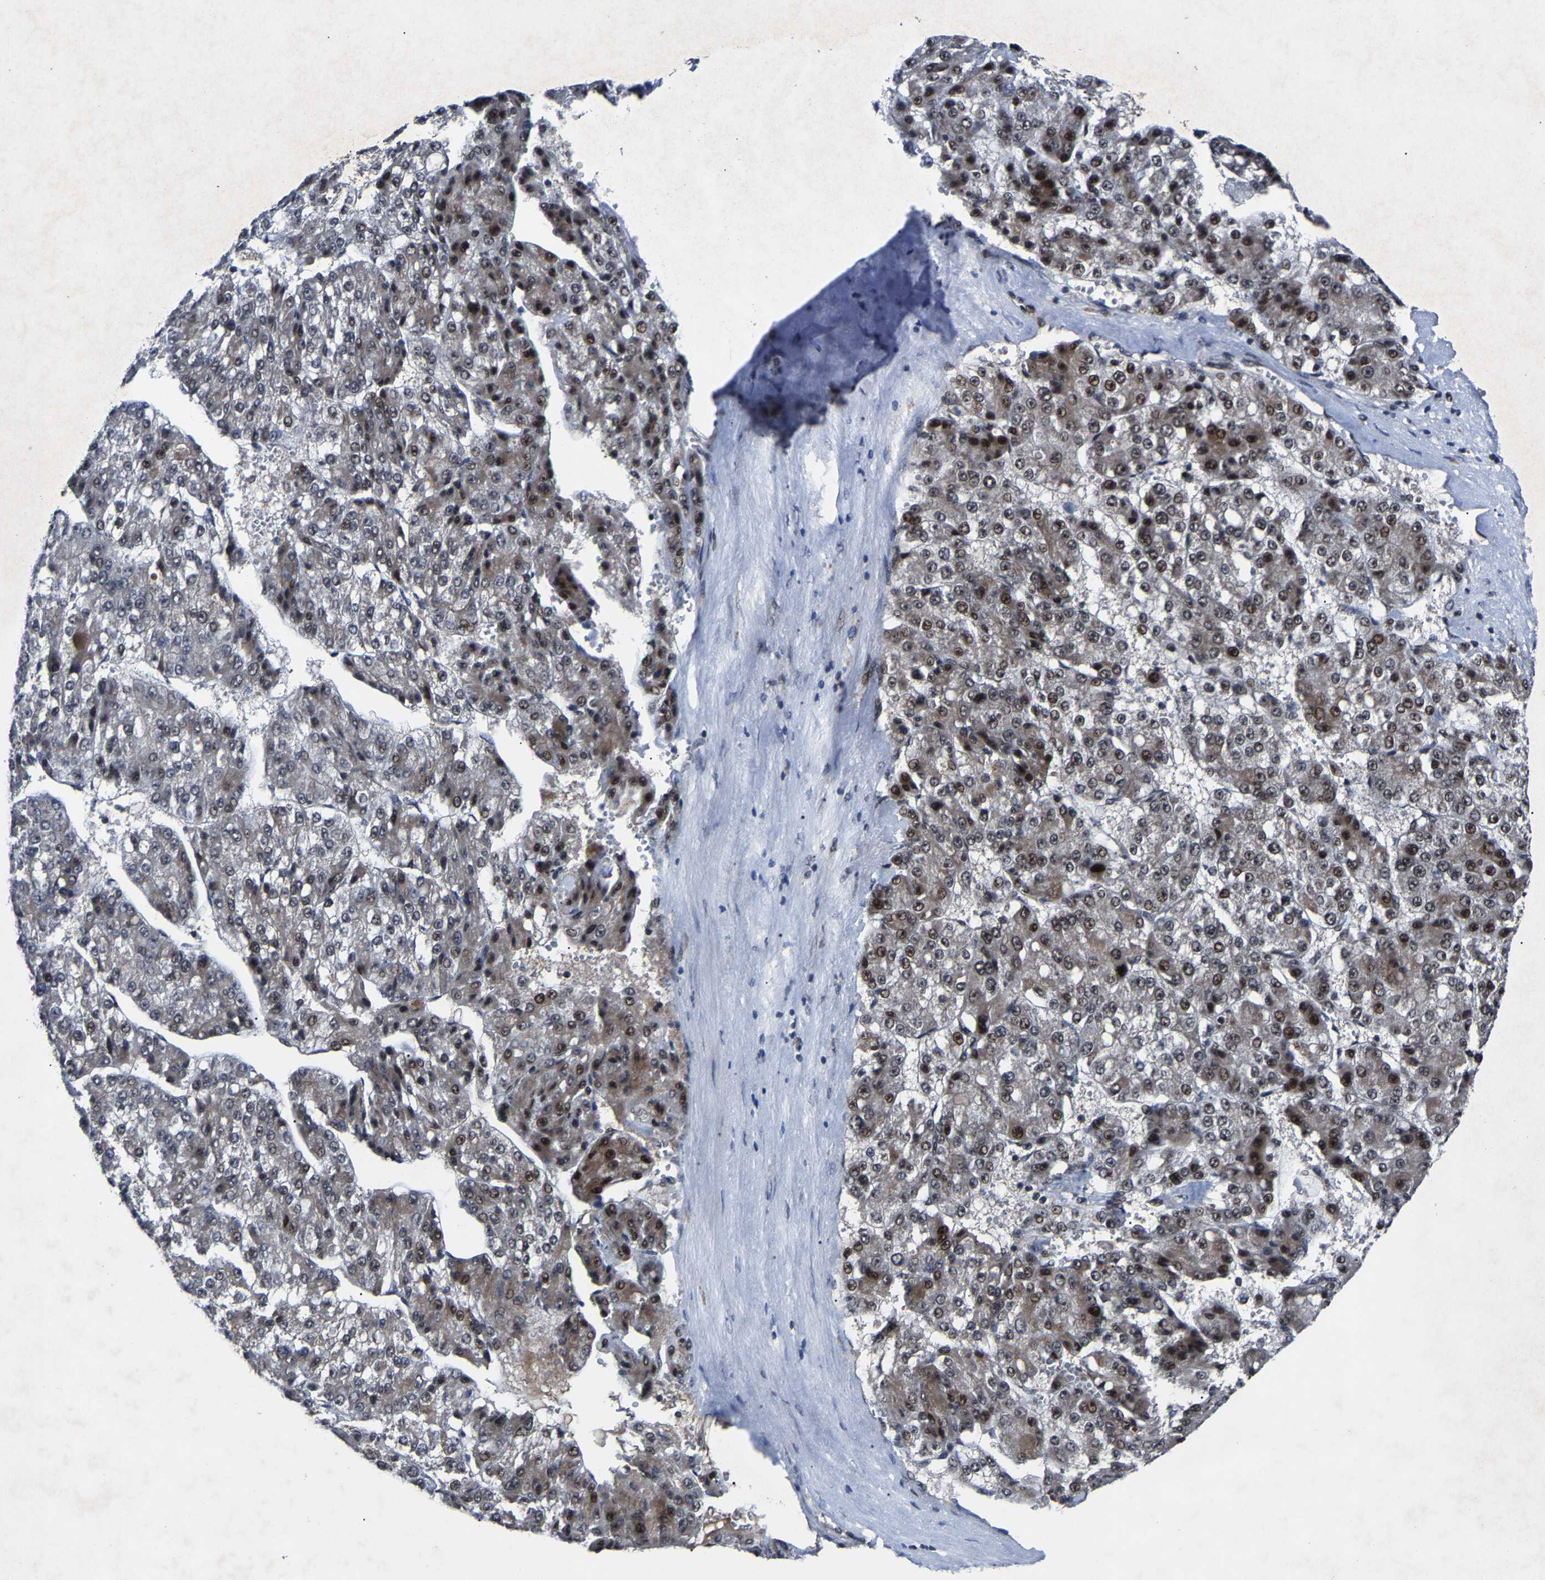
{"staining": {"intensity": "moderate", "quantity": "25%-75%", "location": "nuclear"}, "tissue": "liver cancer", "cell_type": "Tumor cells", "image_type": "cancer", "snomed": [{"axis": "morphology", "description": "Carcinoma, Hepatocellular, NOS"}, {"axis": "topography", "description": "Liver"}], "caption": "Protein staining by IHC reveals moderate nuclear staining in about 25%-75% of tumor cells in liver hepatocellular carcinoma.", "gene": "LSM8", "patient": {"sex": "female", "age": 73}}